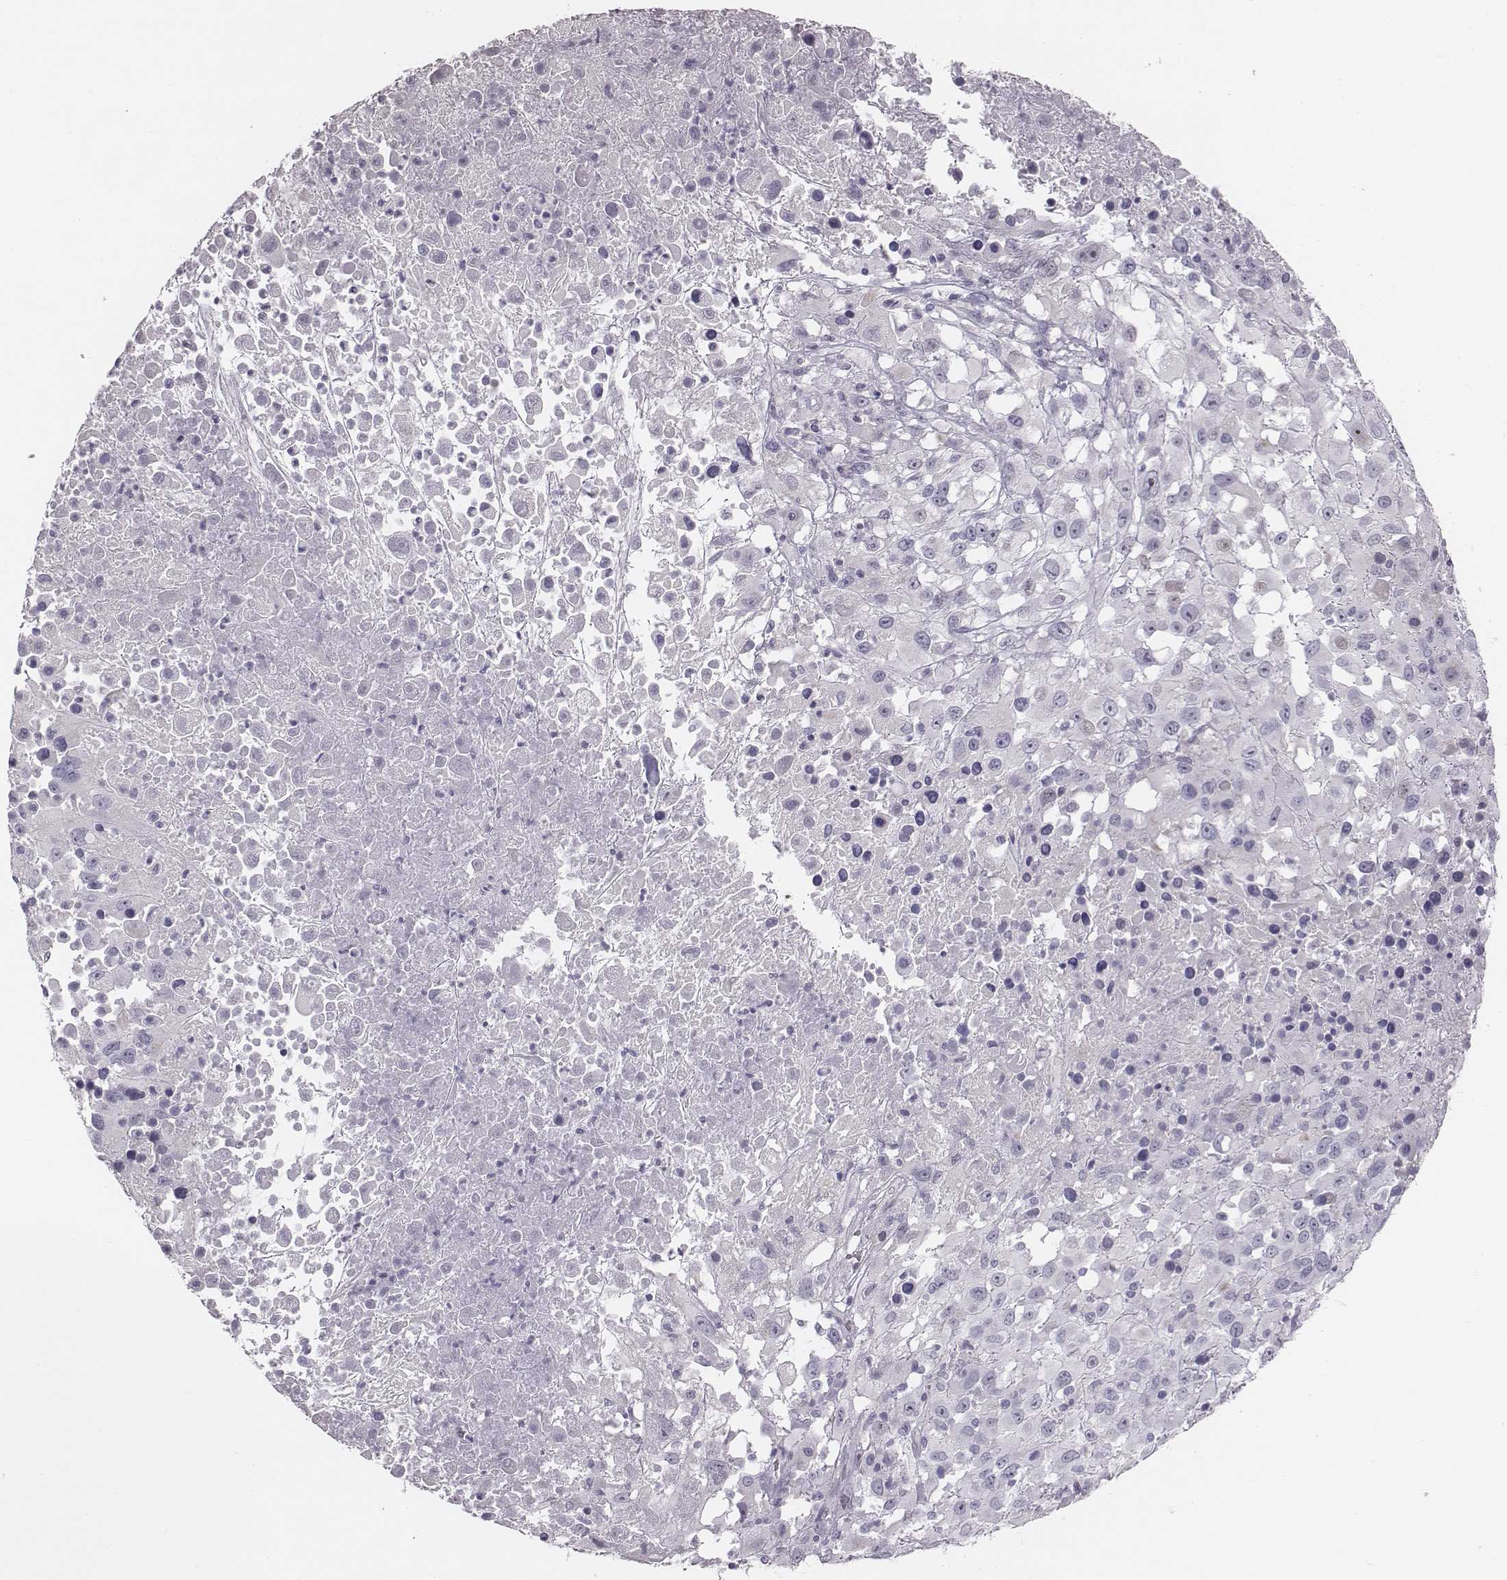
{"staining": {"intensity": "negative", "quantity": "none", "location": "none"}, "tissue": "melanoma", "cell_type": "Tumor cells", "image_type": "cancer", "snomed": [{"axis": "morphology", "description": "Malignant melanoma, Metastatic site"}, {"axis": "topography", "description": "Soft tissue"}], "caption": "Immunohistochemistry (IHC) photomicrograph of human melanoma stained for a protein (brown), which displays no expression in tumor cells. The staining is performed using DAB brown chromogen with nuclei counter-stained in using hematoxylin.", "gene": "CACNG4", "patient": {"sex": "male", "age": 50}}